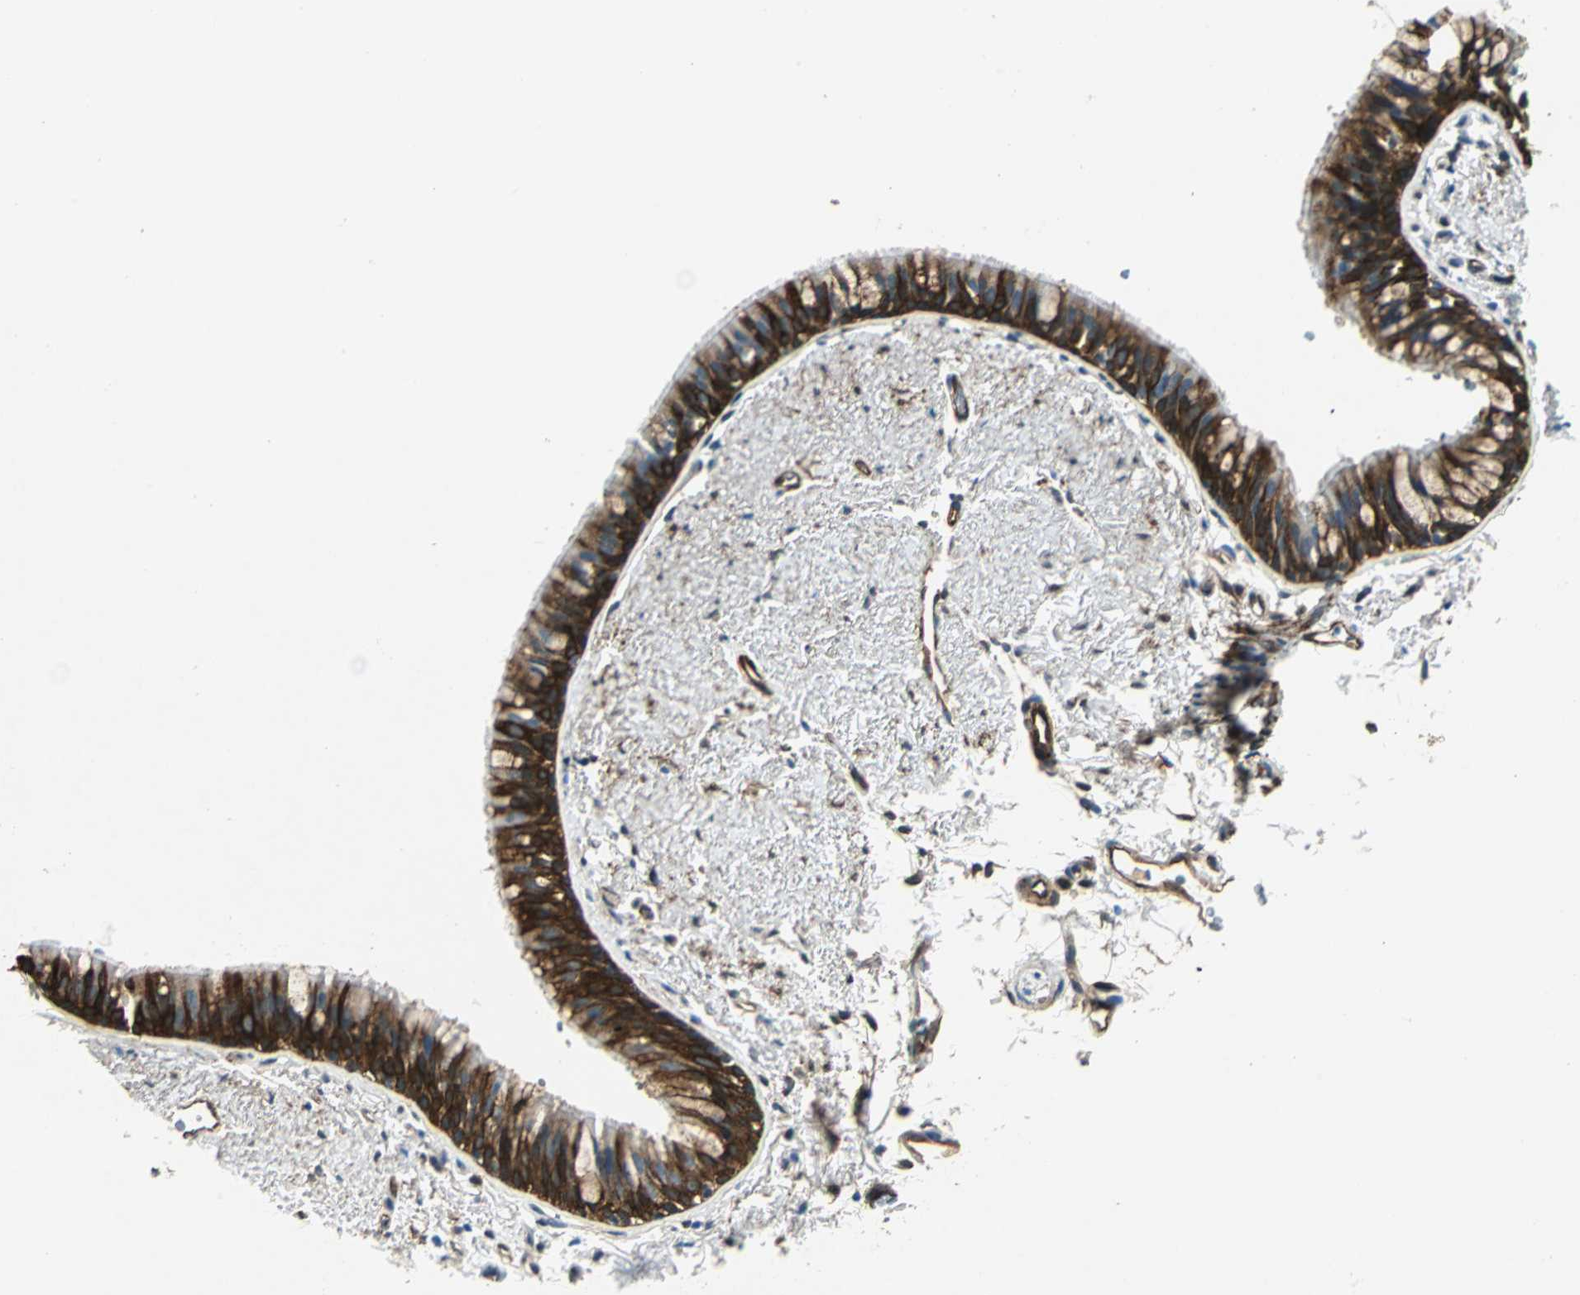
{"staining": {"intensity": "strong", "quantity": "25%-75%", "location": "cytoplasmic/membranous"}, "tissue": "bronchus", "cell_type": "Respiratory epithelial cells", "image_type": "normal", "snomed": [{"axis": "morphology", "description": "Normal tissue, NOS"}, {"axis": "topography", "description": "Bronchus"}], "caption": "Respiratory epithelial cells exhibit strong cytoplasmic/membranous positivity in approximately 25%-75% of cells in normal bronchus.", "gene": "HSPB1", "patient": {"sex": "female", "age": 73}}